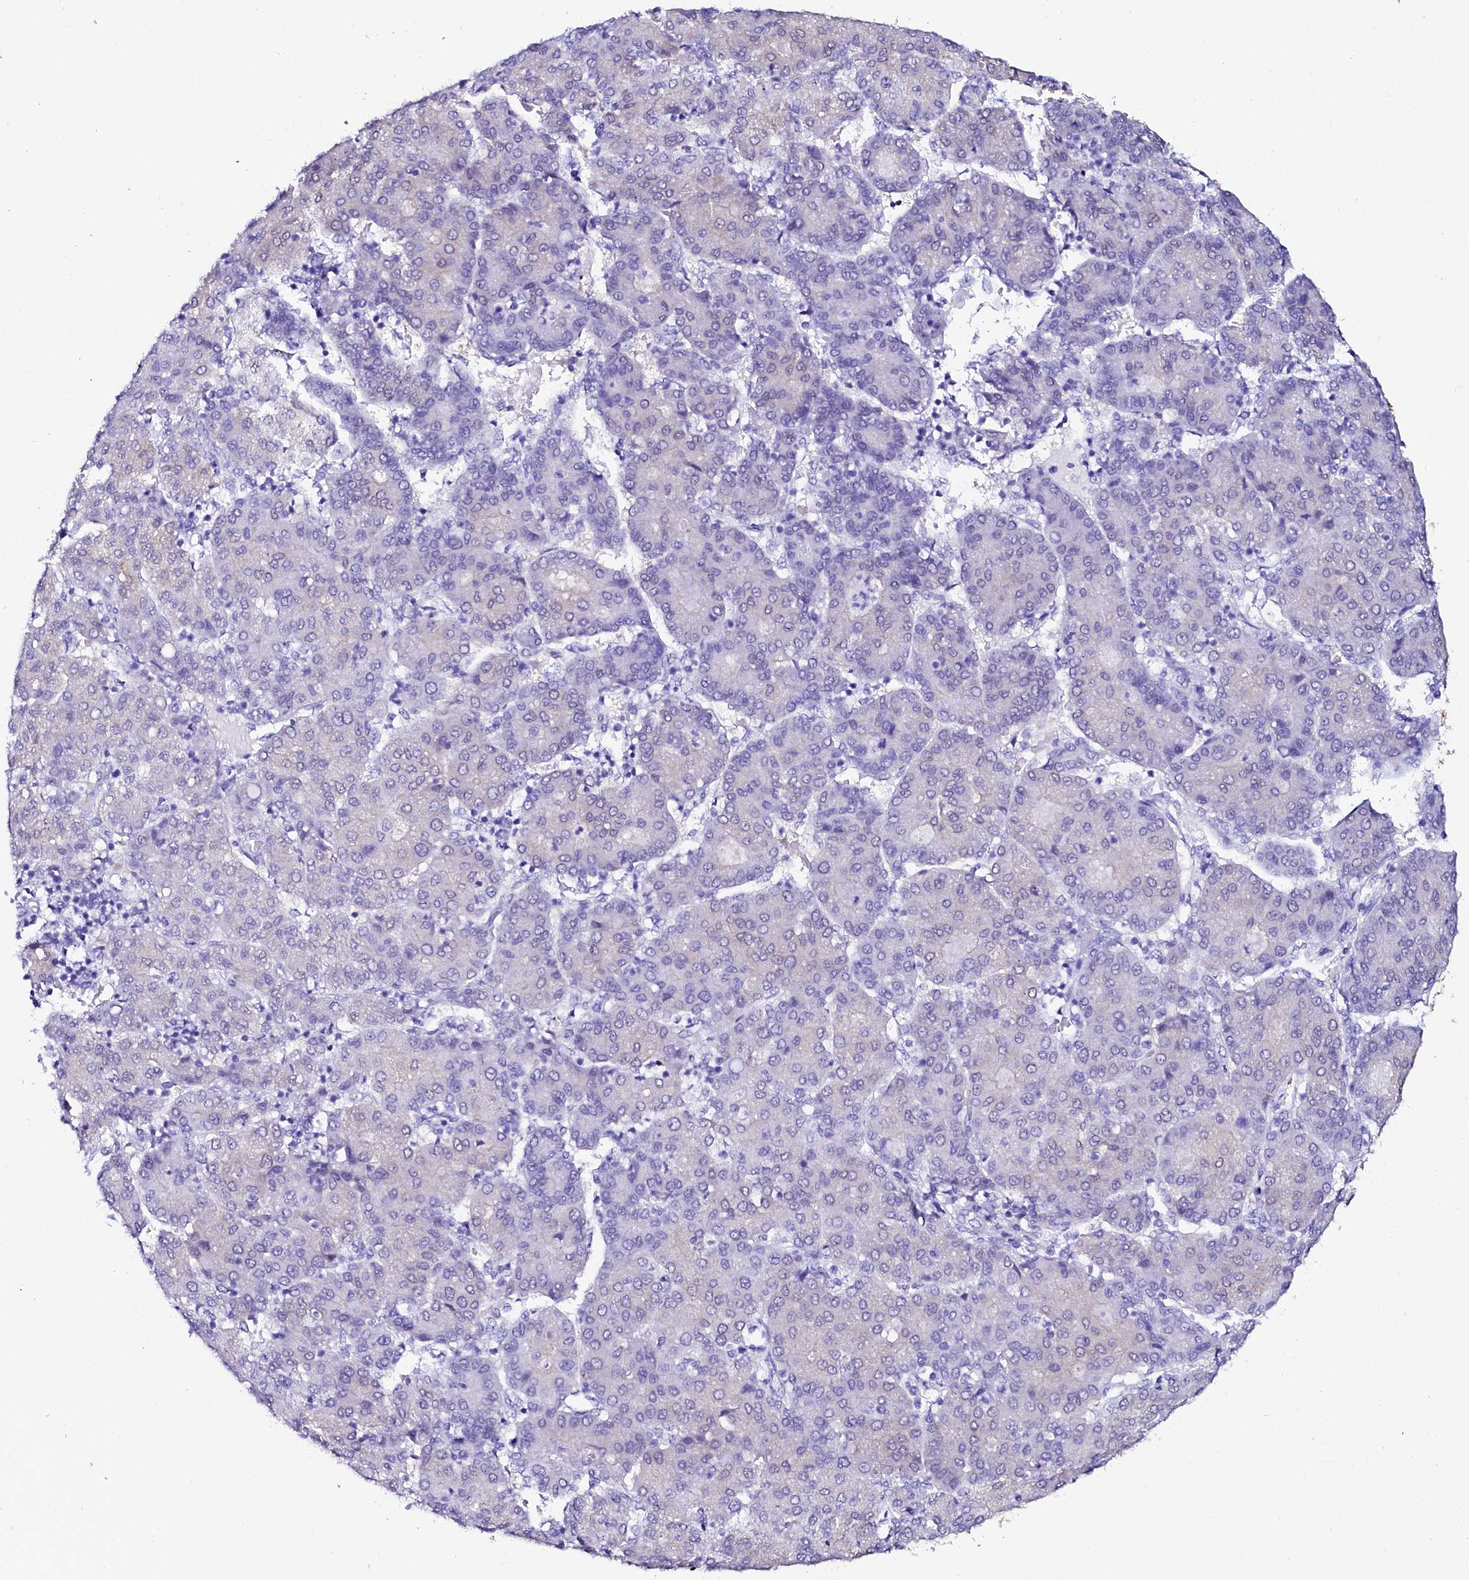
{"staining": {"intensity": "negative", "quantity": "none", "location": "none"}, "tissue": "liver cancer", "cell_type": "Tumor cells", "image_type": "cancer", "snomed": [{"axis": "morphology", "description": "Carcinoma, Hepatocellular, NOS"}, {"axis": "topography", "description": "Liver"}], "caption": "Immunohistochemistry (IHC) micrograph of neoplastic tissue: liver cancer (hepatocellular carcinoma) stained with DAB exhibits no significant protein staining in tumor cells.", "gene": "SORD", "patient": {"sex": "male", "age": 65}}